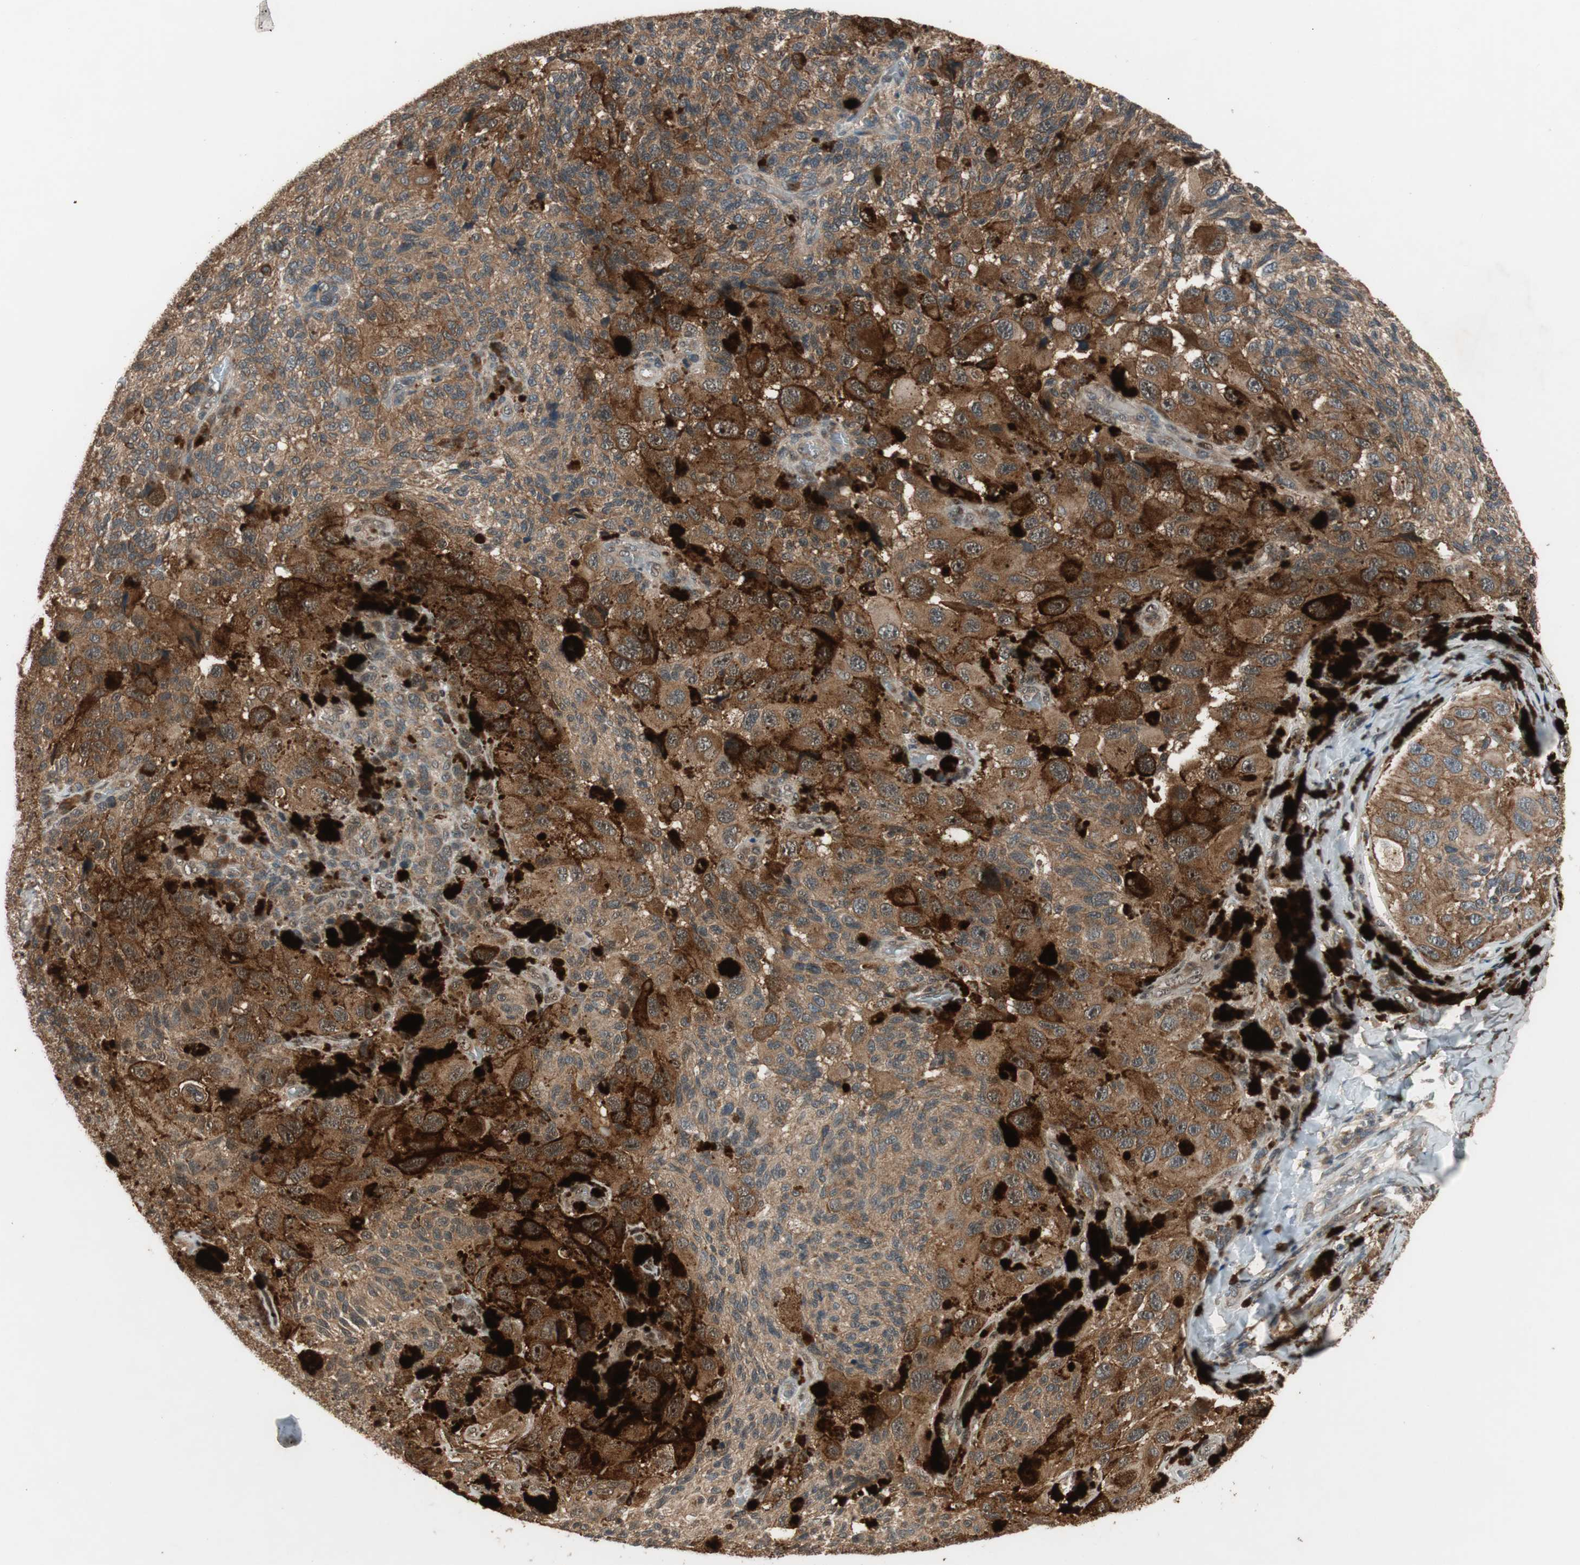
{"staining": {"intensity": "moderate", "quantity": ">75%", "location": "cytoplasmic/membranous"}, "tissue": "melanoma", "cell_type": "Tumor cells", "image_type": "cancer", "snomed": [{"axis": "morphology", "description": "Malignant melanoma, NOS"}, {"axis": "topography", "description": "Skin"}], "caption": "About >75% of tumor cells in malignant melanoma demonstrate moderate cytoplasmic/membranous protein positivity as visualized by brown immunohistochemical staining.", "gene": "TMEM230", "patient": {"sex": "female", "age": 73}}